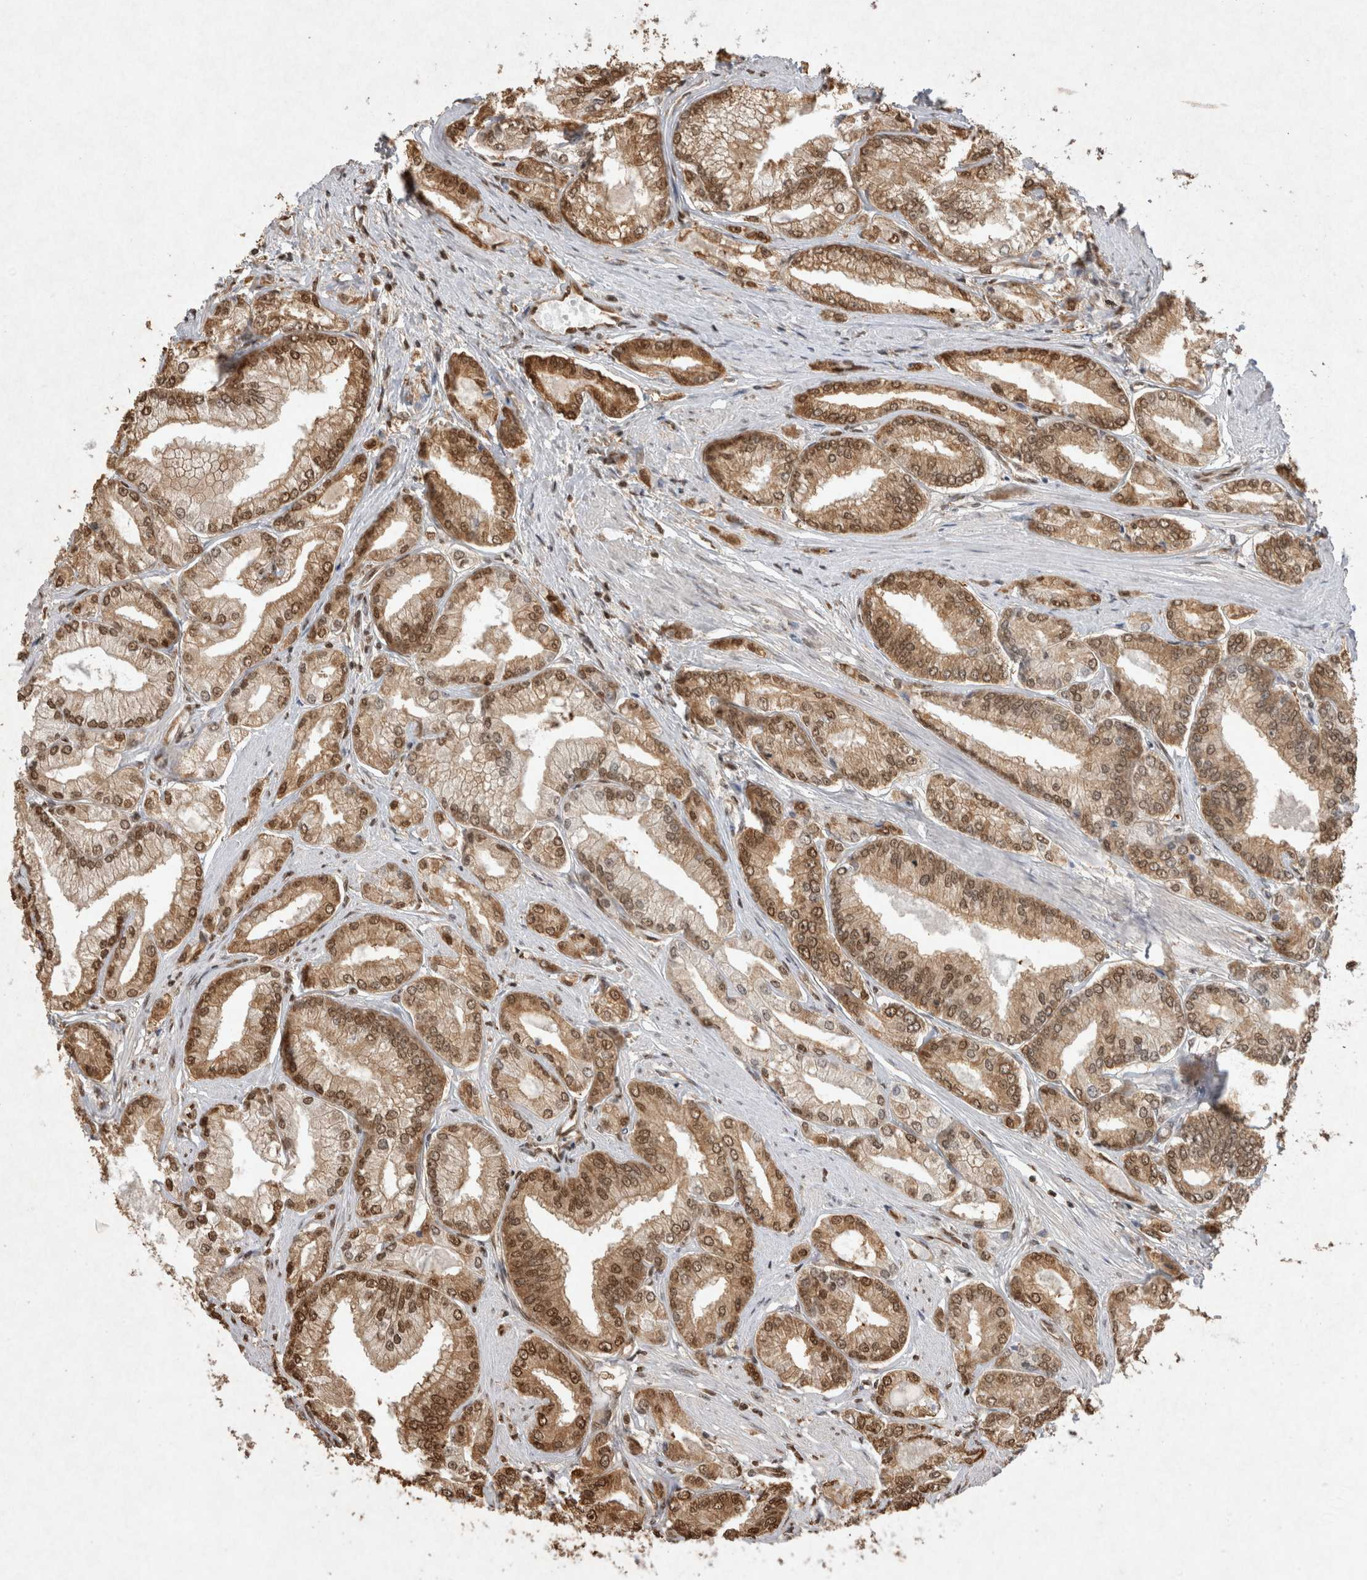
{"staining": {"intensity": "moderate", "quantity": ">75%", "location": "cytoplasmic/membranous,nuclear"}, "tissue": "prostate cancer", "cell_type": "Tumor cells", "image_type": "cancer", "snomed": [{"axis": "morphology", "description": "Adenocarcinoma, Low grade"}, {"axis": "topography", "description": "Prostate"}], "caption": "Tumor cells show medium levels of moderate cytoplasmic/membranous and nuclear staining in about >75% of cells in human prostate low-grade adenocarcinoma. (brown staining indicates protein expression, while blue staining denotes nuclei).", "gene": "HDGF", "patient": {"sex": "male", "age": 52}}